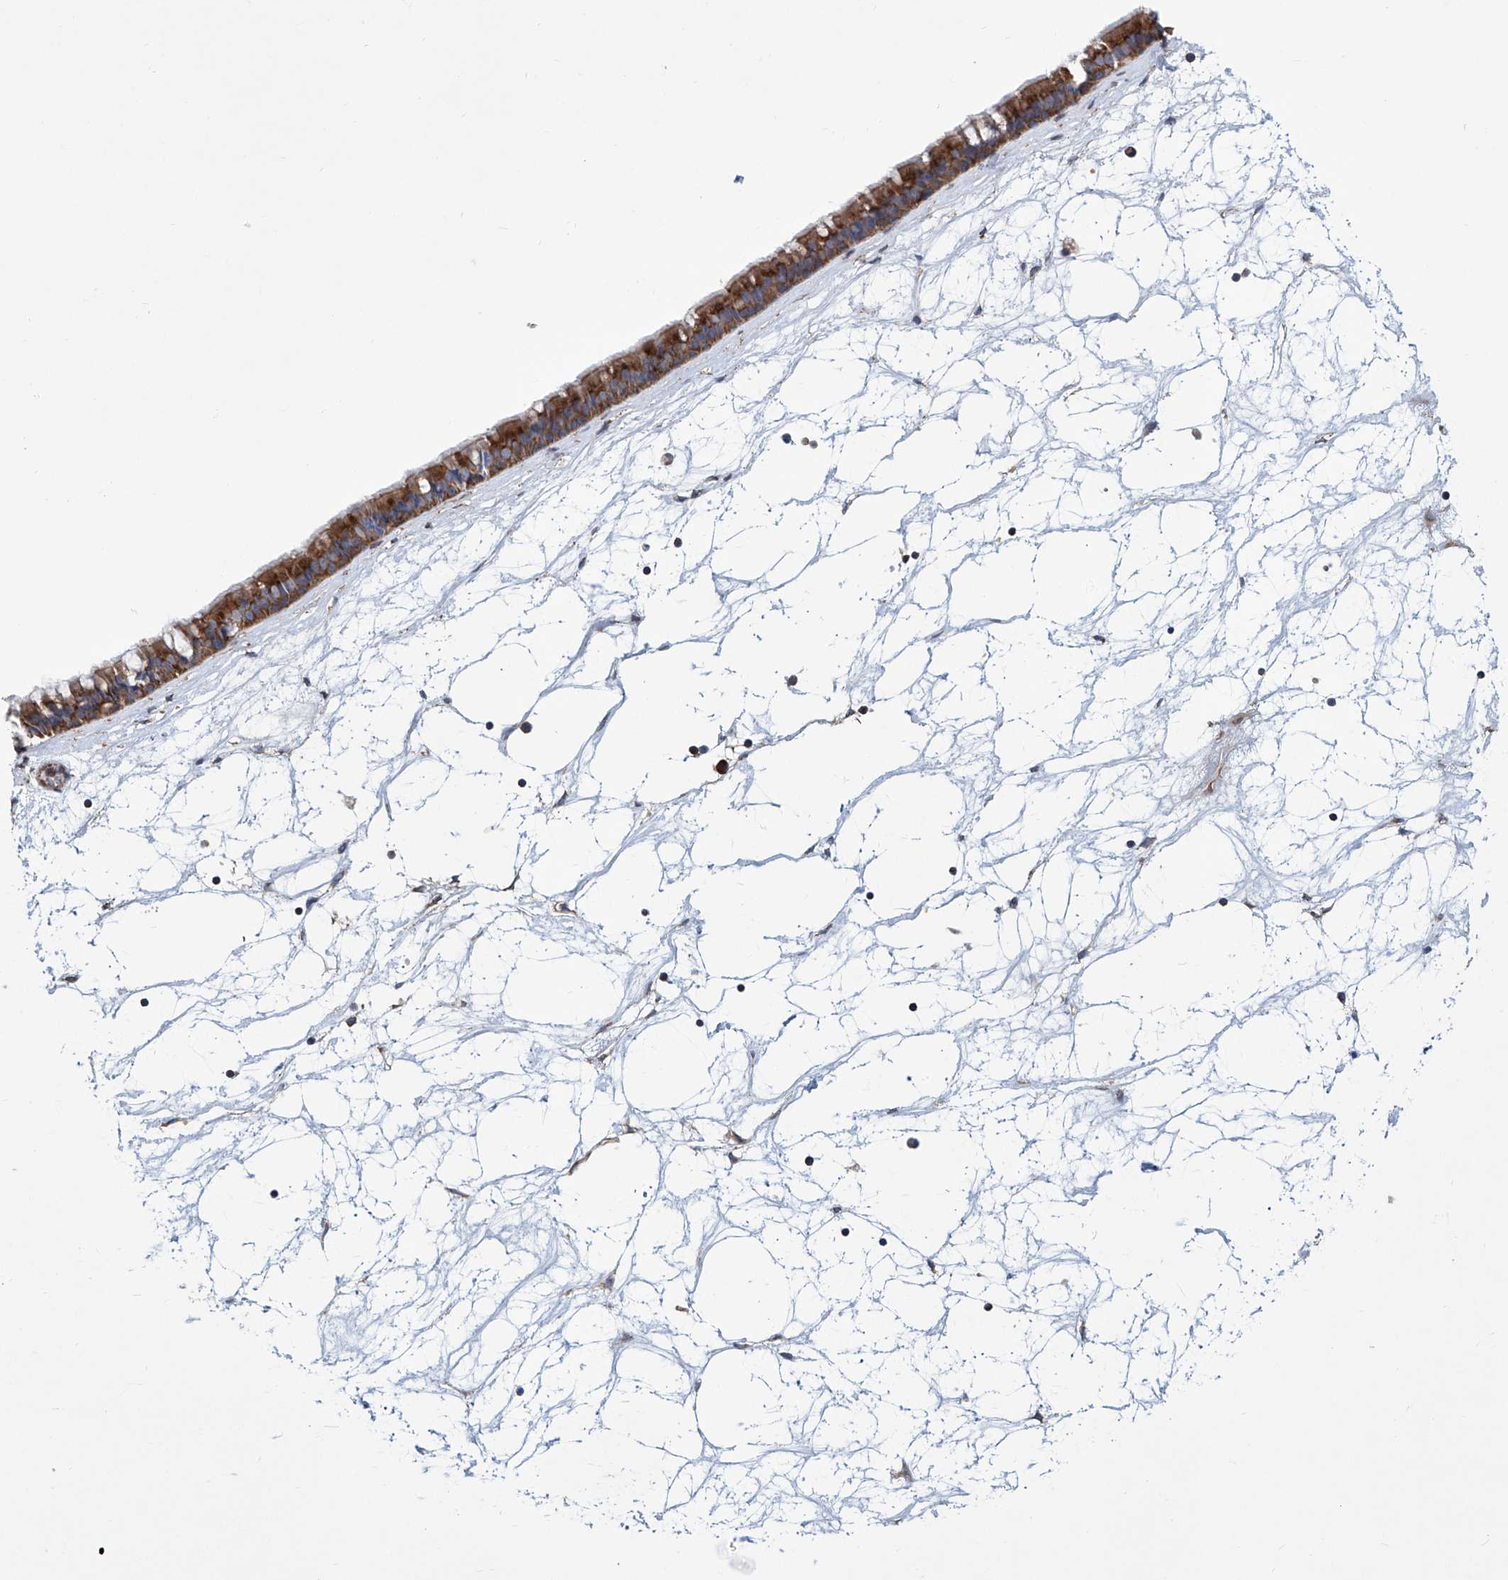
{"staining": {"intensity": "strong", "quantity": ">75%", "location": "cytoplasmic/membranous"}, "tissue": "nasopharynx", "cell_type": "Respiratory epithelial cells", "image_type": "normal", "snomed": [{"axis": "morphology", "description": "Normal tissue, NOS"}, {"axis": "topography", "description": "Nasopharynx"}], "caption": "An IHC image of normal tissue is shown. Protein staining in brown highlights strong cytoplasmic/membranous positivity in nasopharynx within respiratory epithelial cells. The protein of interest is shown in brown color, while the nuclei are stained blue.", "gene": "SENP2", "patient": {"sex": "male", "age": 64}}